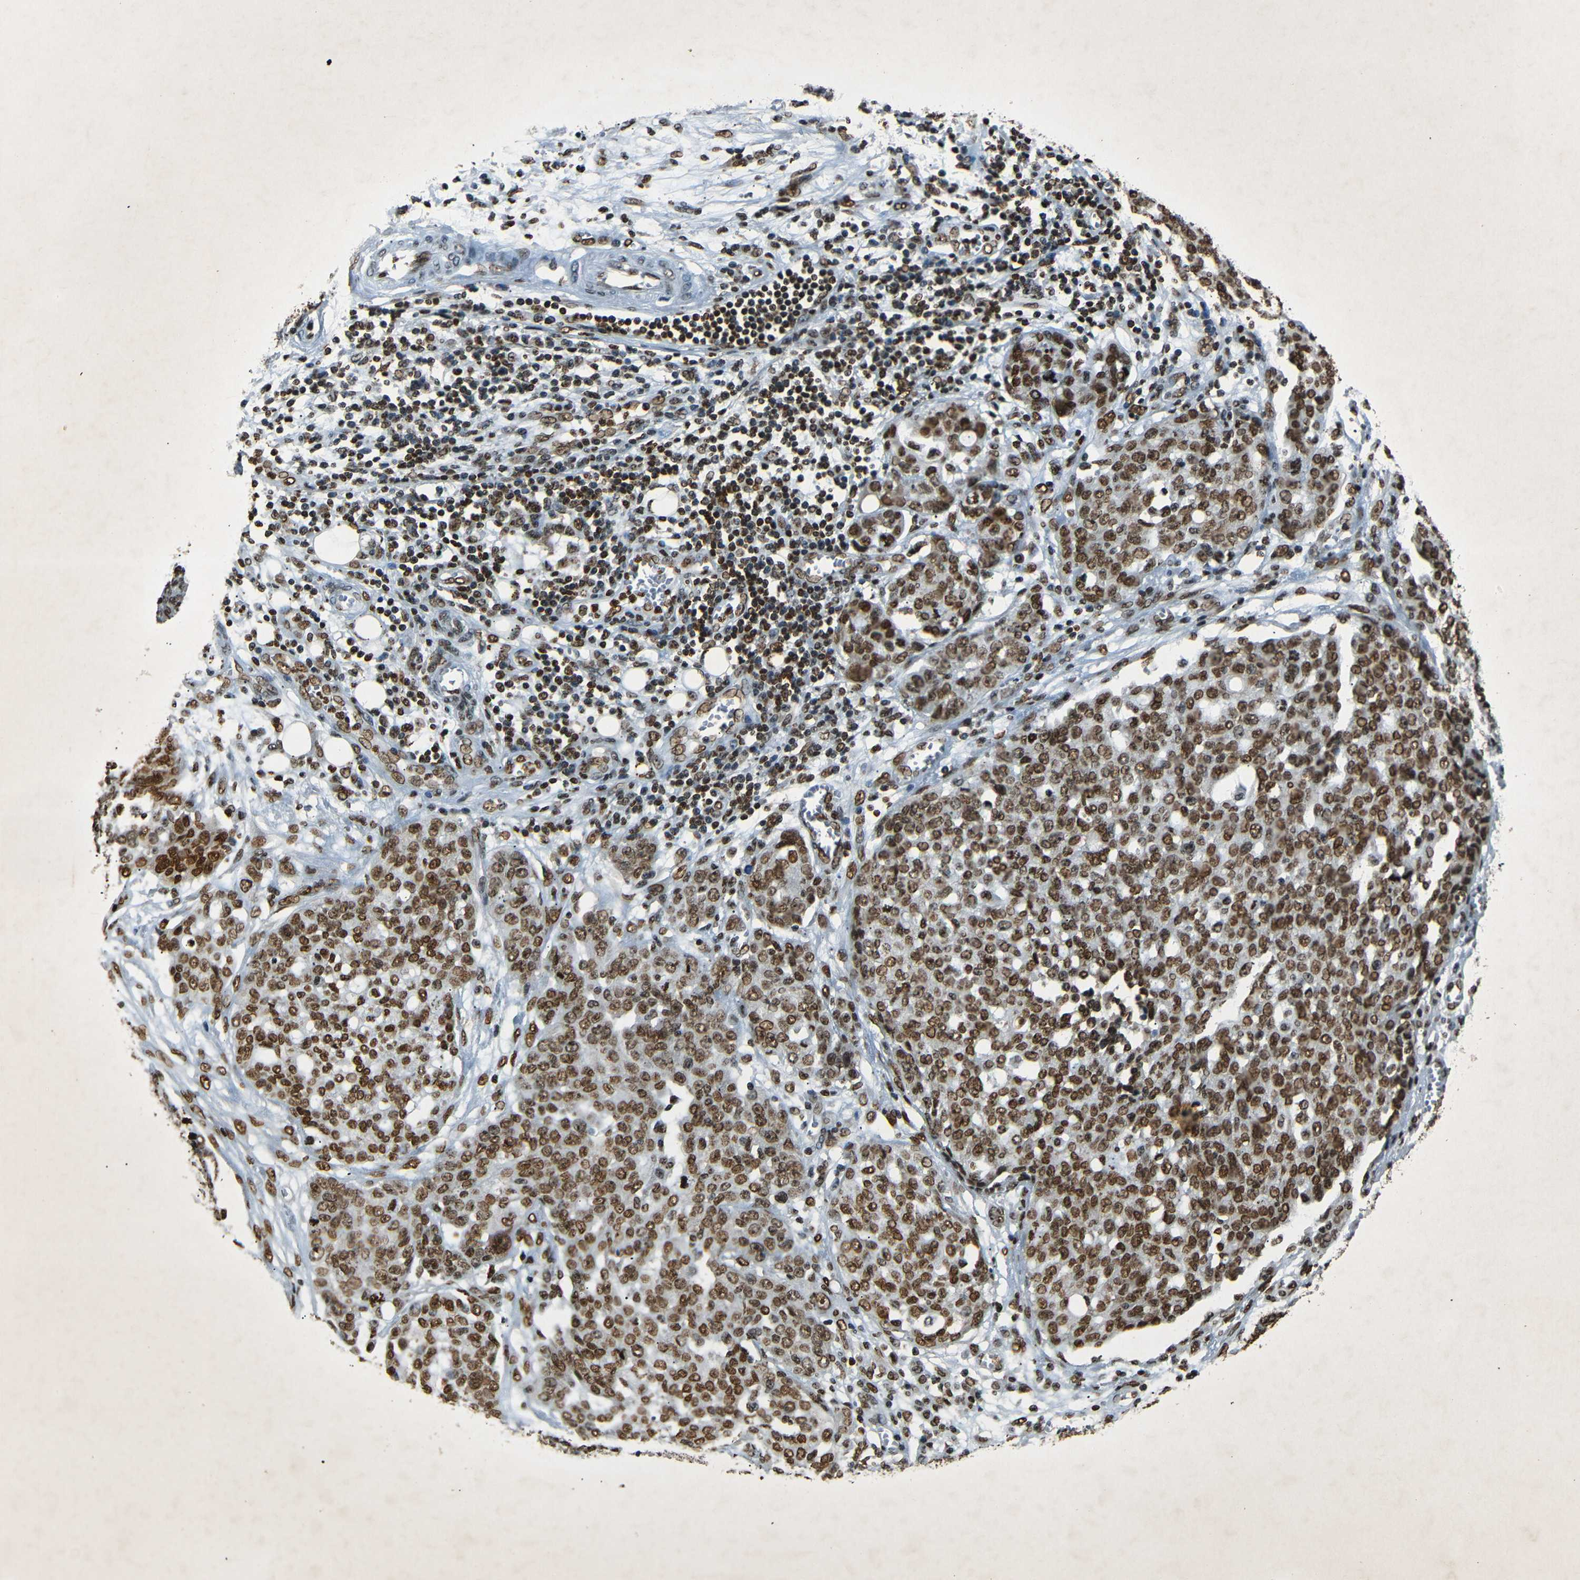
{"staining": {"intensity": "strong", "quantity": "25%-75%", "location": "nuclear"}, "tissue": "ovarian cancer", "cell_type": "Tumor cells", "image_type": "cancer", "snomed": [{"axis": "morphology", "description": "Cystadenocarcinoma, serous, NOS"}, {"axis": "topography", "description": "Soft tissue"}, {"axis": "topography", "description": "Ovary"}], "caption": "Immunohistochemistry (IHC) histopathology image of neoplastic tissue: ovarian cancer stained using IHC displays high levels of strong protein expression localized specifically in the nuclear of tumor cells, appearing as a nuclear brown color.", "gene": "HMGN1", "patient": {"sex": "female", "age": 57}}